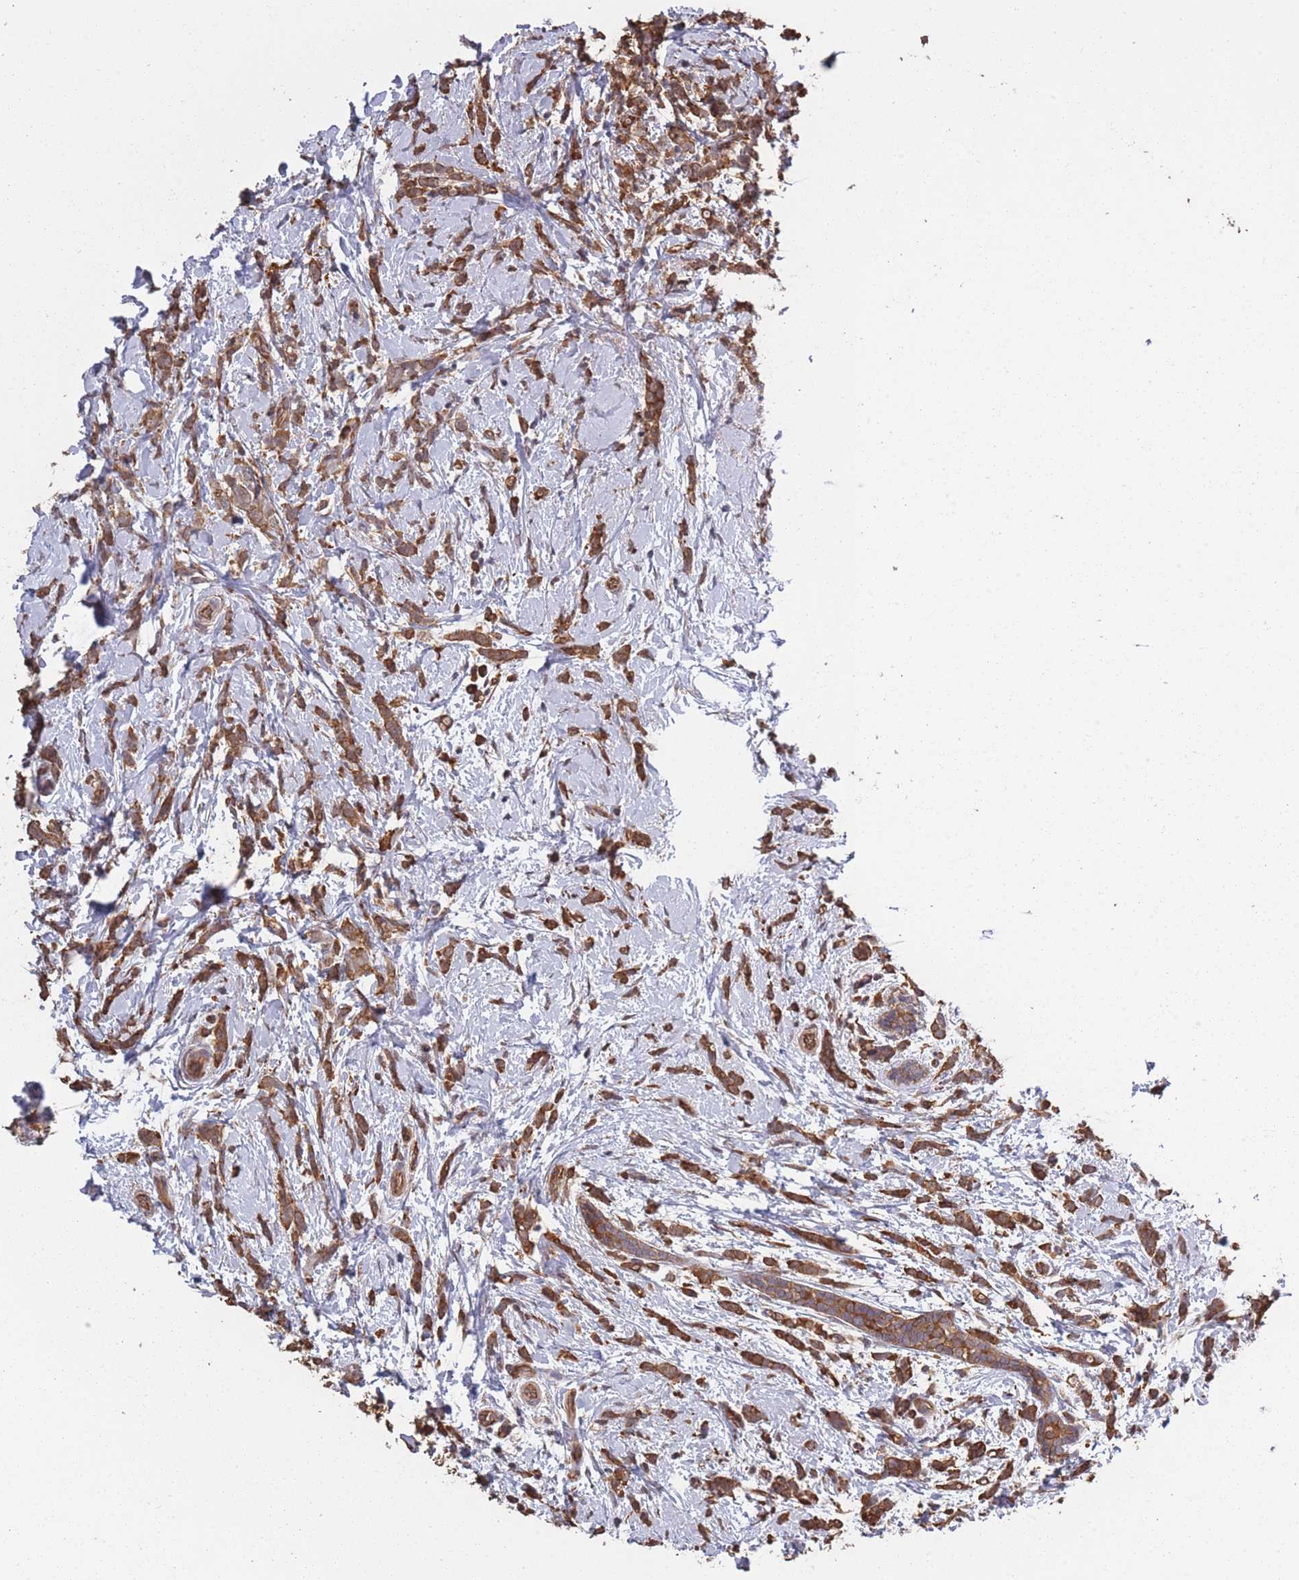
{"staining": {"intensity": "moderate", "quantity": ">75%", "location": "cytoplasmic/membranous"}, "tissue": "breast cancer", "cell_type": "Tumor cells", "image_type": "cancer", "snomed": [{"axis": "morphology", "description": "Lobular carcinoma"}, {"axis": "topography", "description": "Breast"}], "caption": "Protein staining by IHC exhibits moderate cytoplasmic/membranous positivity in approximately >75% of tumor cells in lobular carcinoma (breast). (DAB (3,3'-diaminobenzidine) IHC, brown staining for protein, blue staining for nuclei).", "gene": "ARL13B", "patient": {"sex": "female", "age": 58}}